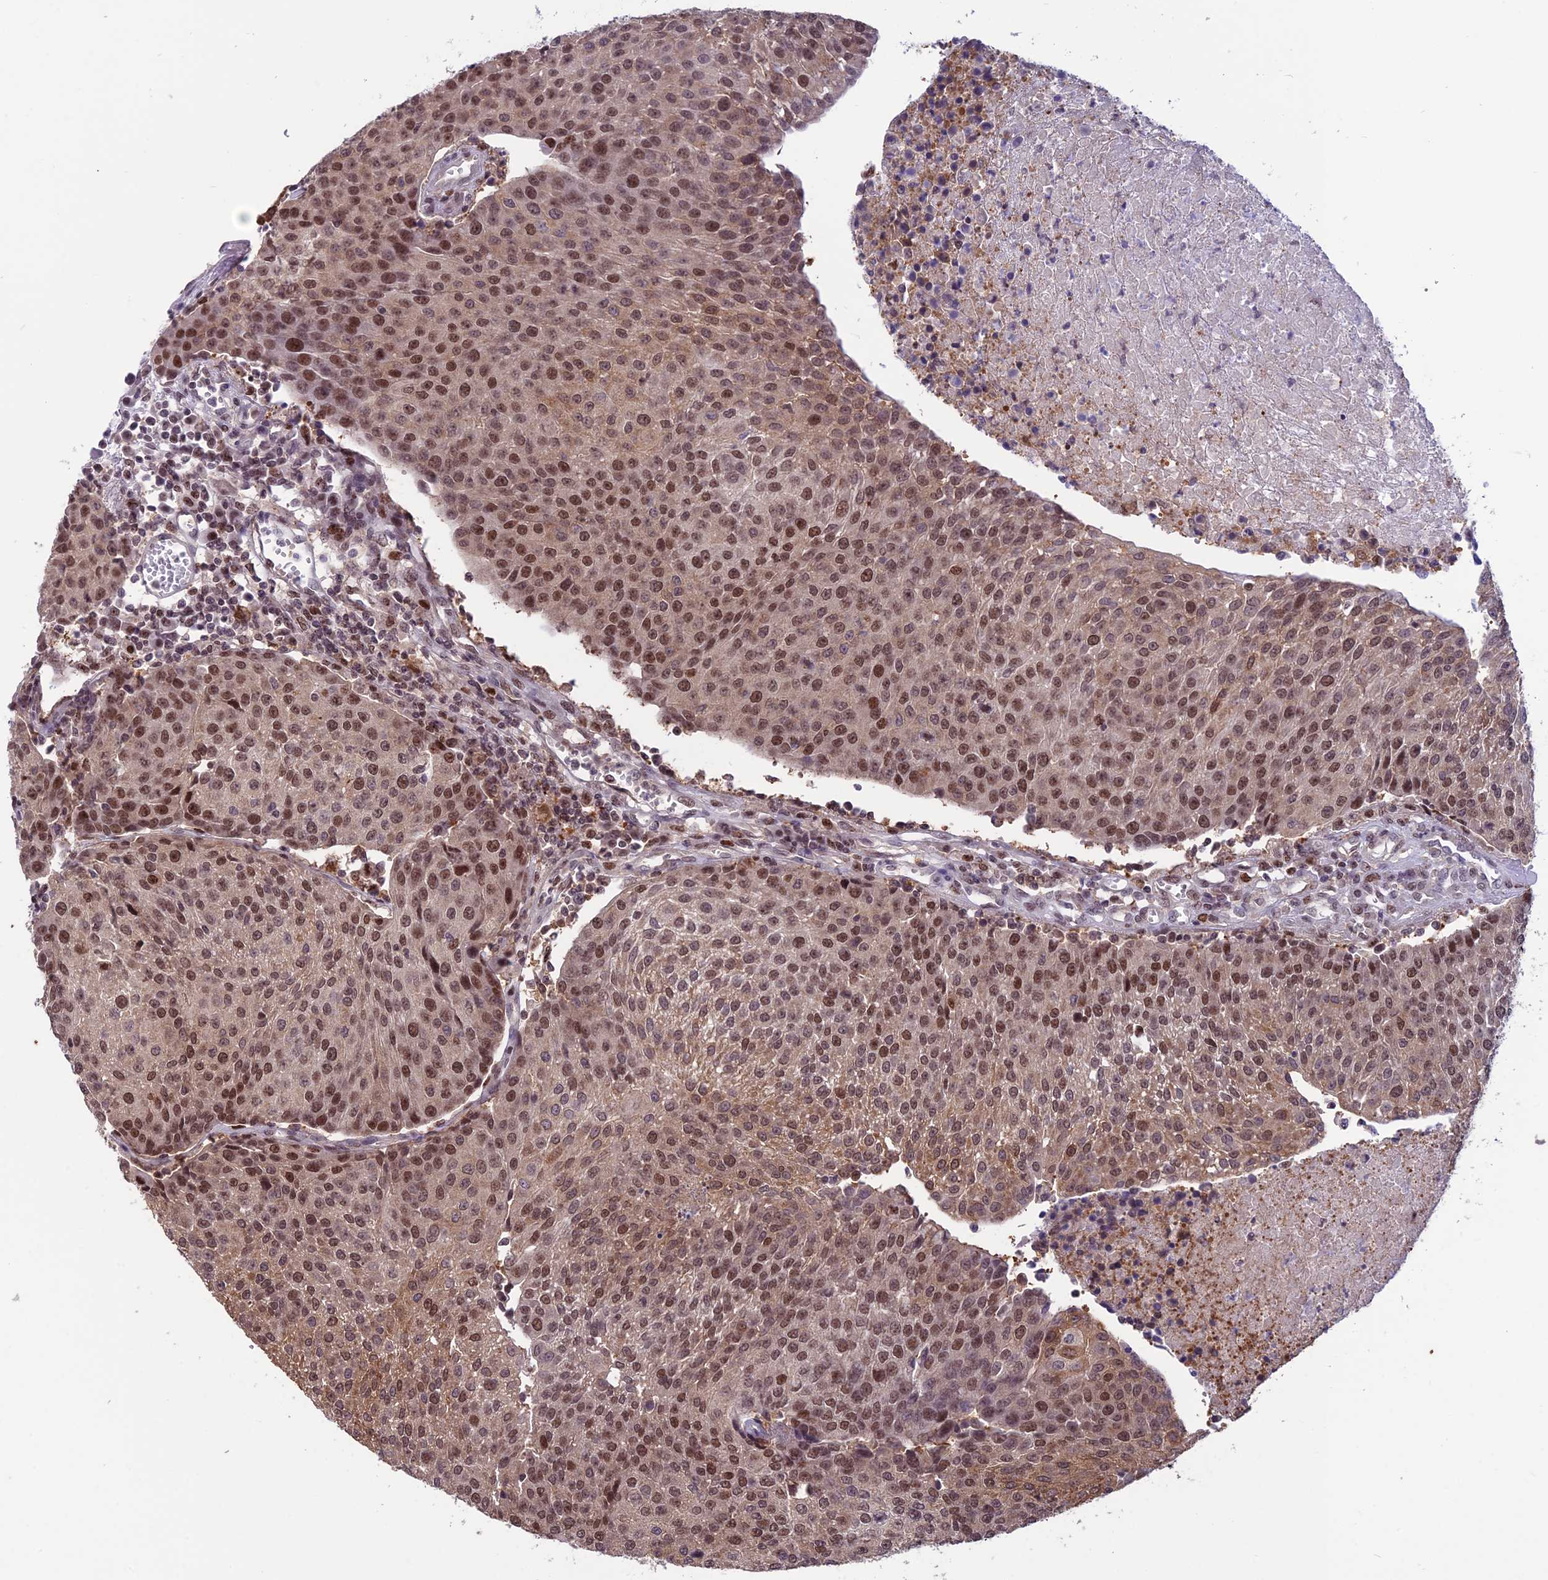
{"staining": {"intensity": "moderate", "quantity": ">75%", "location": "cytoplasmic/membranous,nuclear"}, "tissue": "urothelial cancer", "cell_type": "Tumor cells", "image_type": "cancer", "snomed": [{"axis": "morphology", "description": "Urothelial carcinoma, High grade"}, {"axis": "topography", "description": "Urinary bladder"}], "caption": "An immunohistochemistry (IHC) micrograph of neoplastic tissue is shown. Protein staining in brown labels moderate cytoplasmic/membranous and nuclear positivity in urothelial cancer within tumor cells.", "gene": "MIS12", "patient": {"sex": "female", "age": 85}}